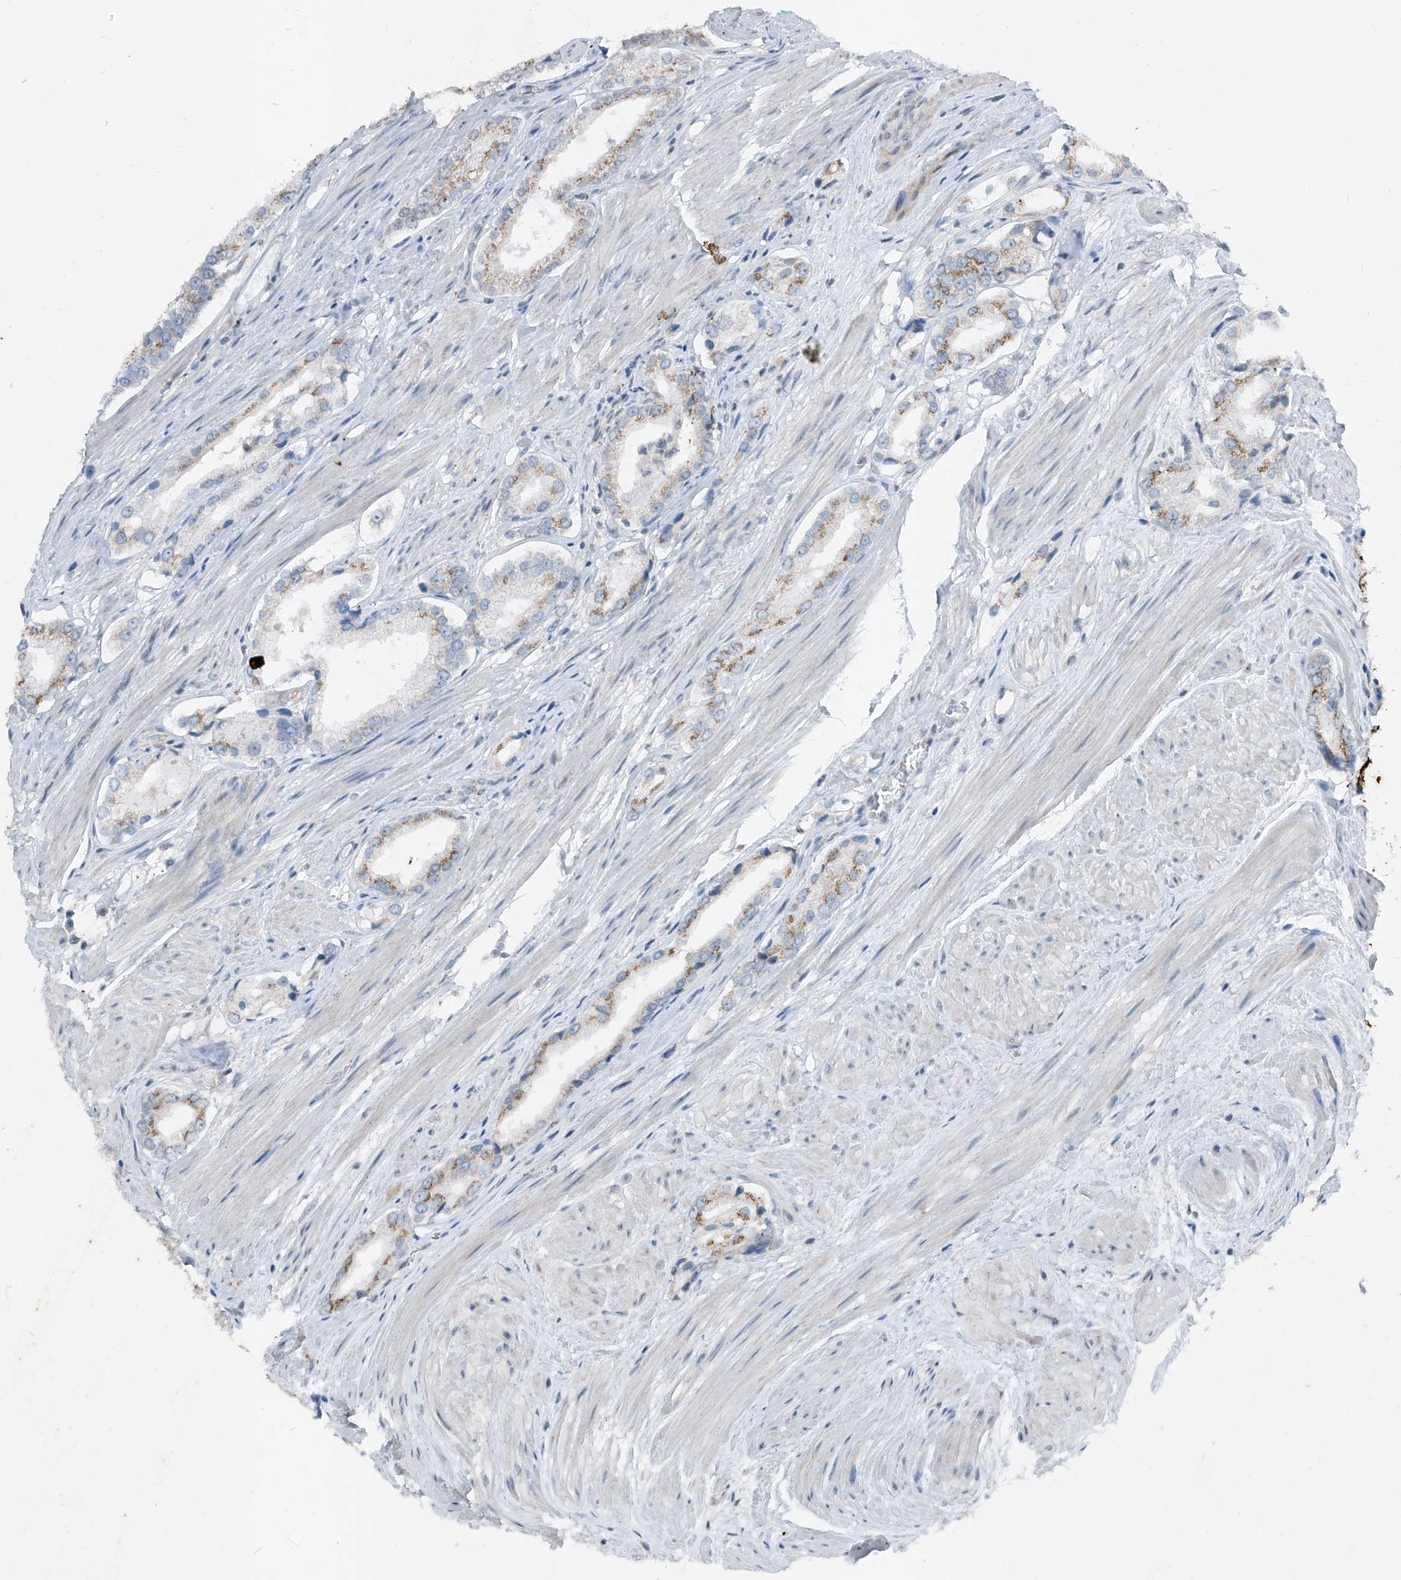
{"staining": {"intensity": "strong", "quantity": "<25%", "location": "cytoplasmic/membranous"}, "tissue": "prostate cancer", "cell_type": "Tumor cells", "image_type": "cancer", "snomed": [{"axis": "morphology", "description": "Adenocarcinoma, Low grade"}, {"axis": "topography", "description": "Prostate"}], "caption": "Prostate cancer was stained to show a protein in brown. There is medium levels of strong cytoplasmic/membranous expression in about <25% of tumor cells. (IHC, brightfield microscopy, high magnification).", "gene": "DYRK1B", "patient": {"sex": "male", "age": 54}}